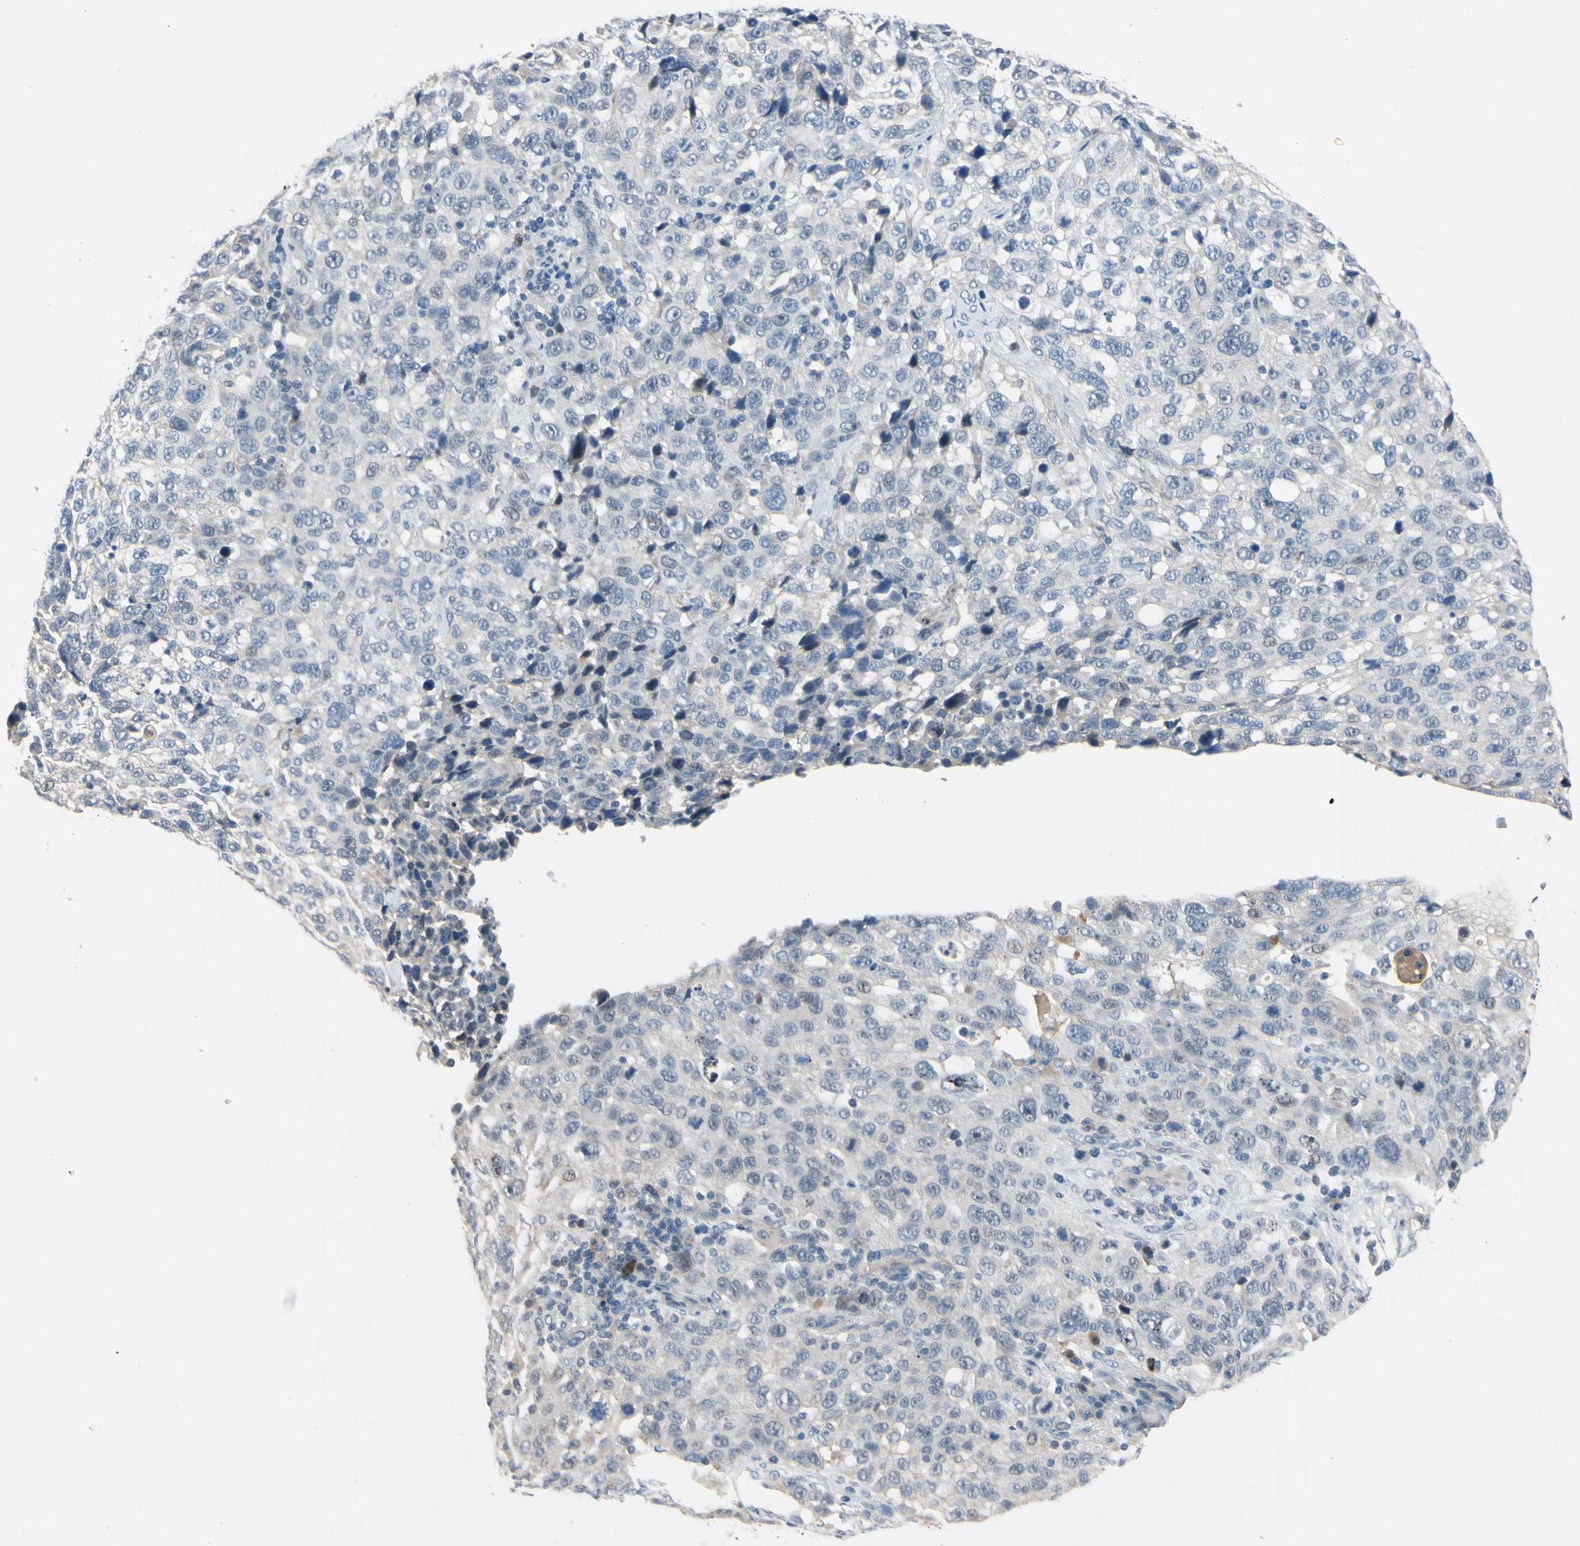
{"staining": {"intensity": "weak", "quantity": "<25%", "location": "nuclear"}, "tissue": "stomach cancer", "cell_type": "Tumor cells", "image_type": "cancer", "snomed": [{"axis": "morphology", "description": "Normal tissue, NOS"}, {"axis": "morphology", "description": "Adenocarcinoma, NOS"}, {"axis": "topography", "description": "Stomach"}], "caption": "High power microscopy histopathology image of an immunohistochemistry (IHC) histopathology image of adenocarcinoma (stomach), revealing no significant staining in tumor cells. The staining was performed using DAB to visualize the protein expression in brown, while the nuclei were stained in blue with hematoxylin (Magnification: 20x).", "gene": "LHX9", "patient": {"sex": "male", "age": 48}}